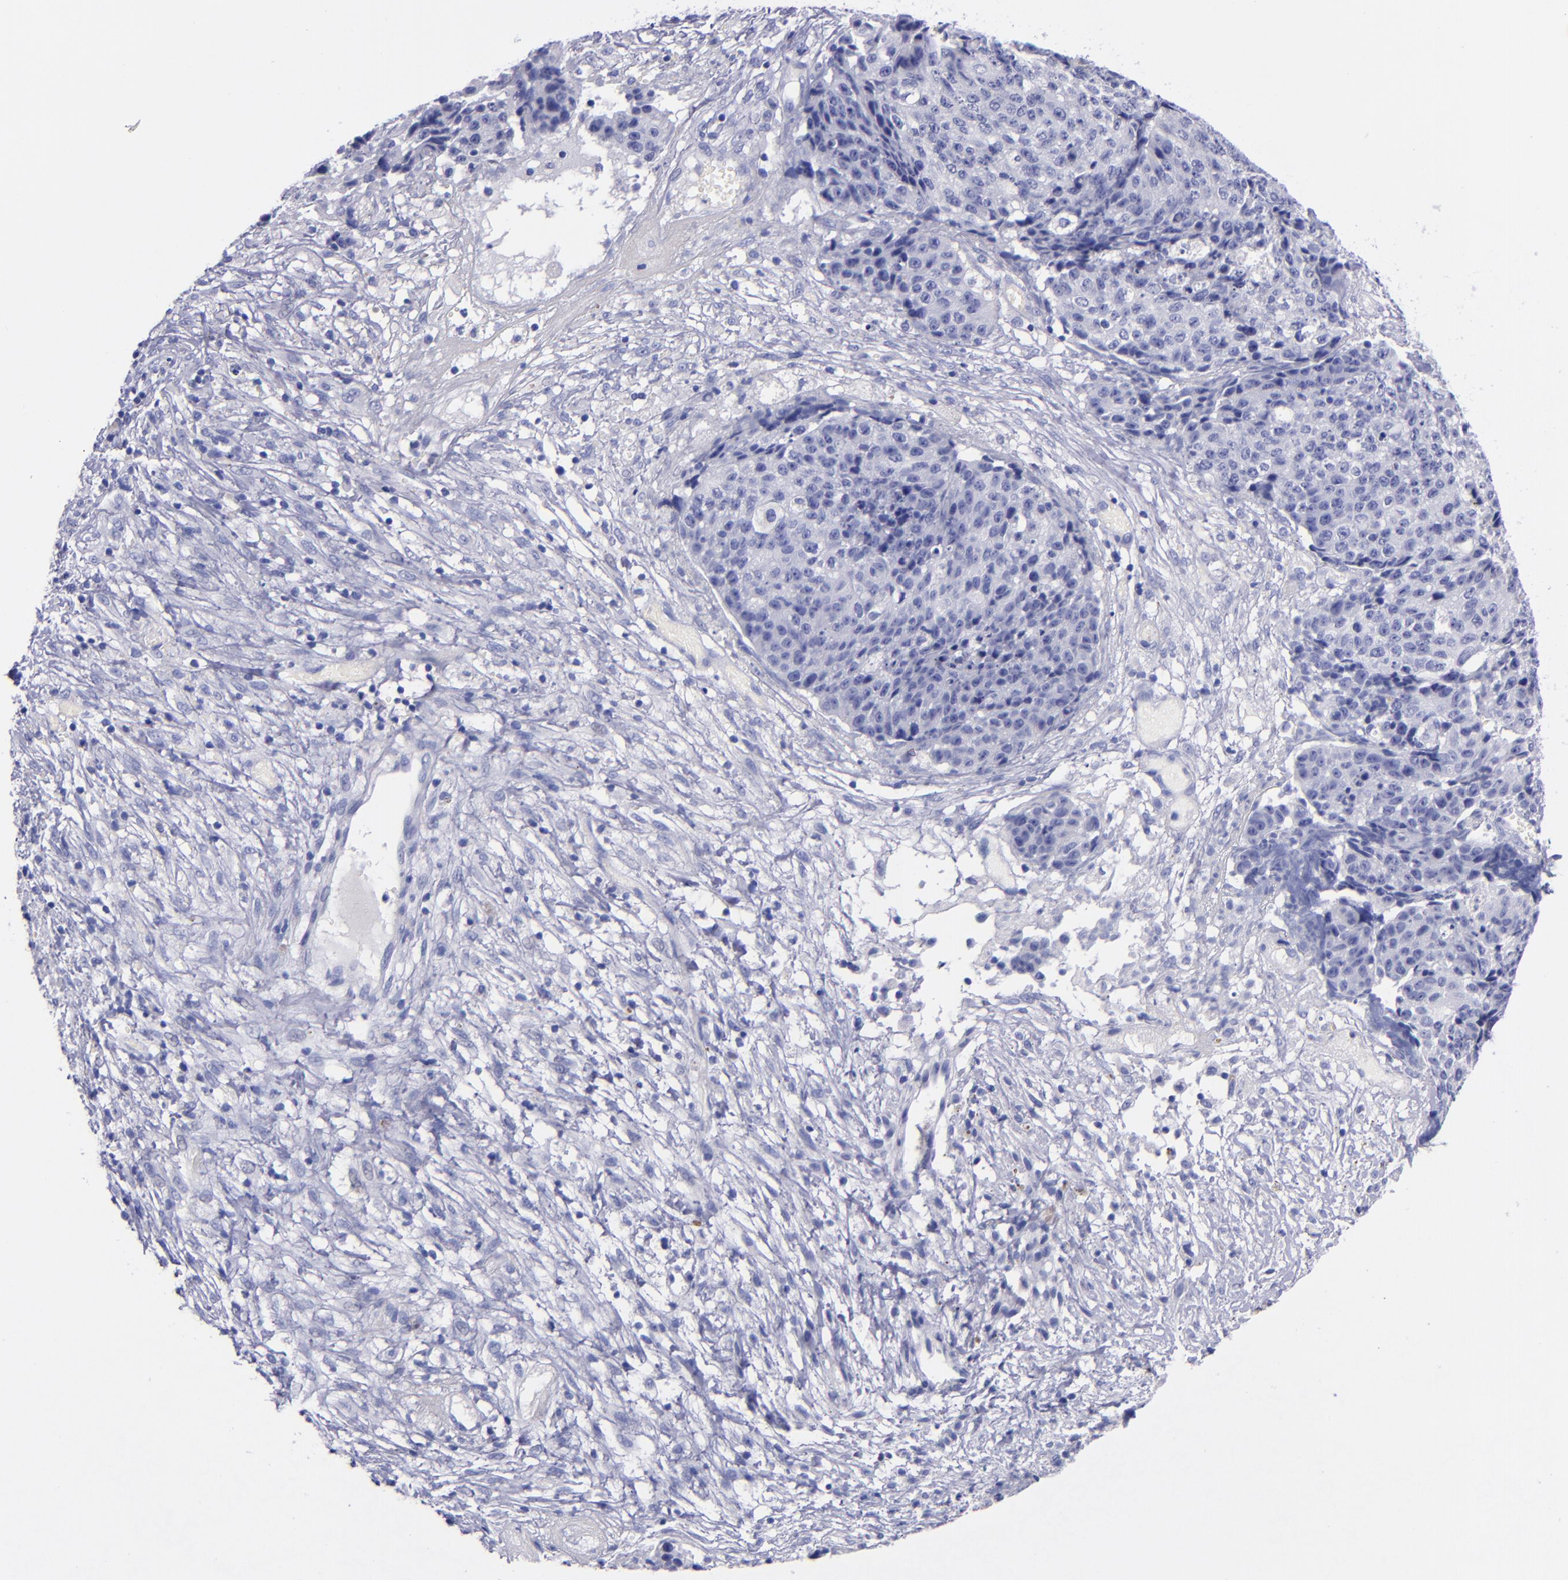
{"staining": {"intensity": "negative", "quantity": "none", "location": "none"}, "tissue": "ovarian cancer", "cell_type": "Tumor cells", "image_type": "cancer", "snomed": [{"axis": "morphology", "description": "Carcinoma, endometroid"}, {"axis": "topography", "description": "Ovary"}], "caption": "Immunohistochemical staining of endometroid carcinoma (ovarian) displays no significant positivity in tumor cells.", "gene": "SV2A", "patient": {"sex": "female", "age": 42}}